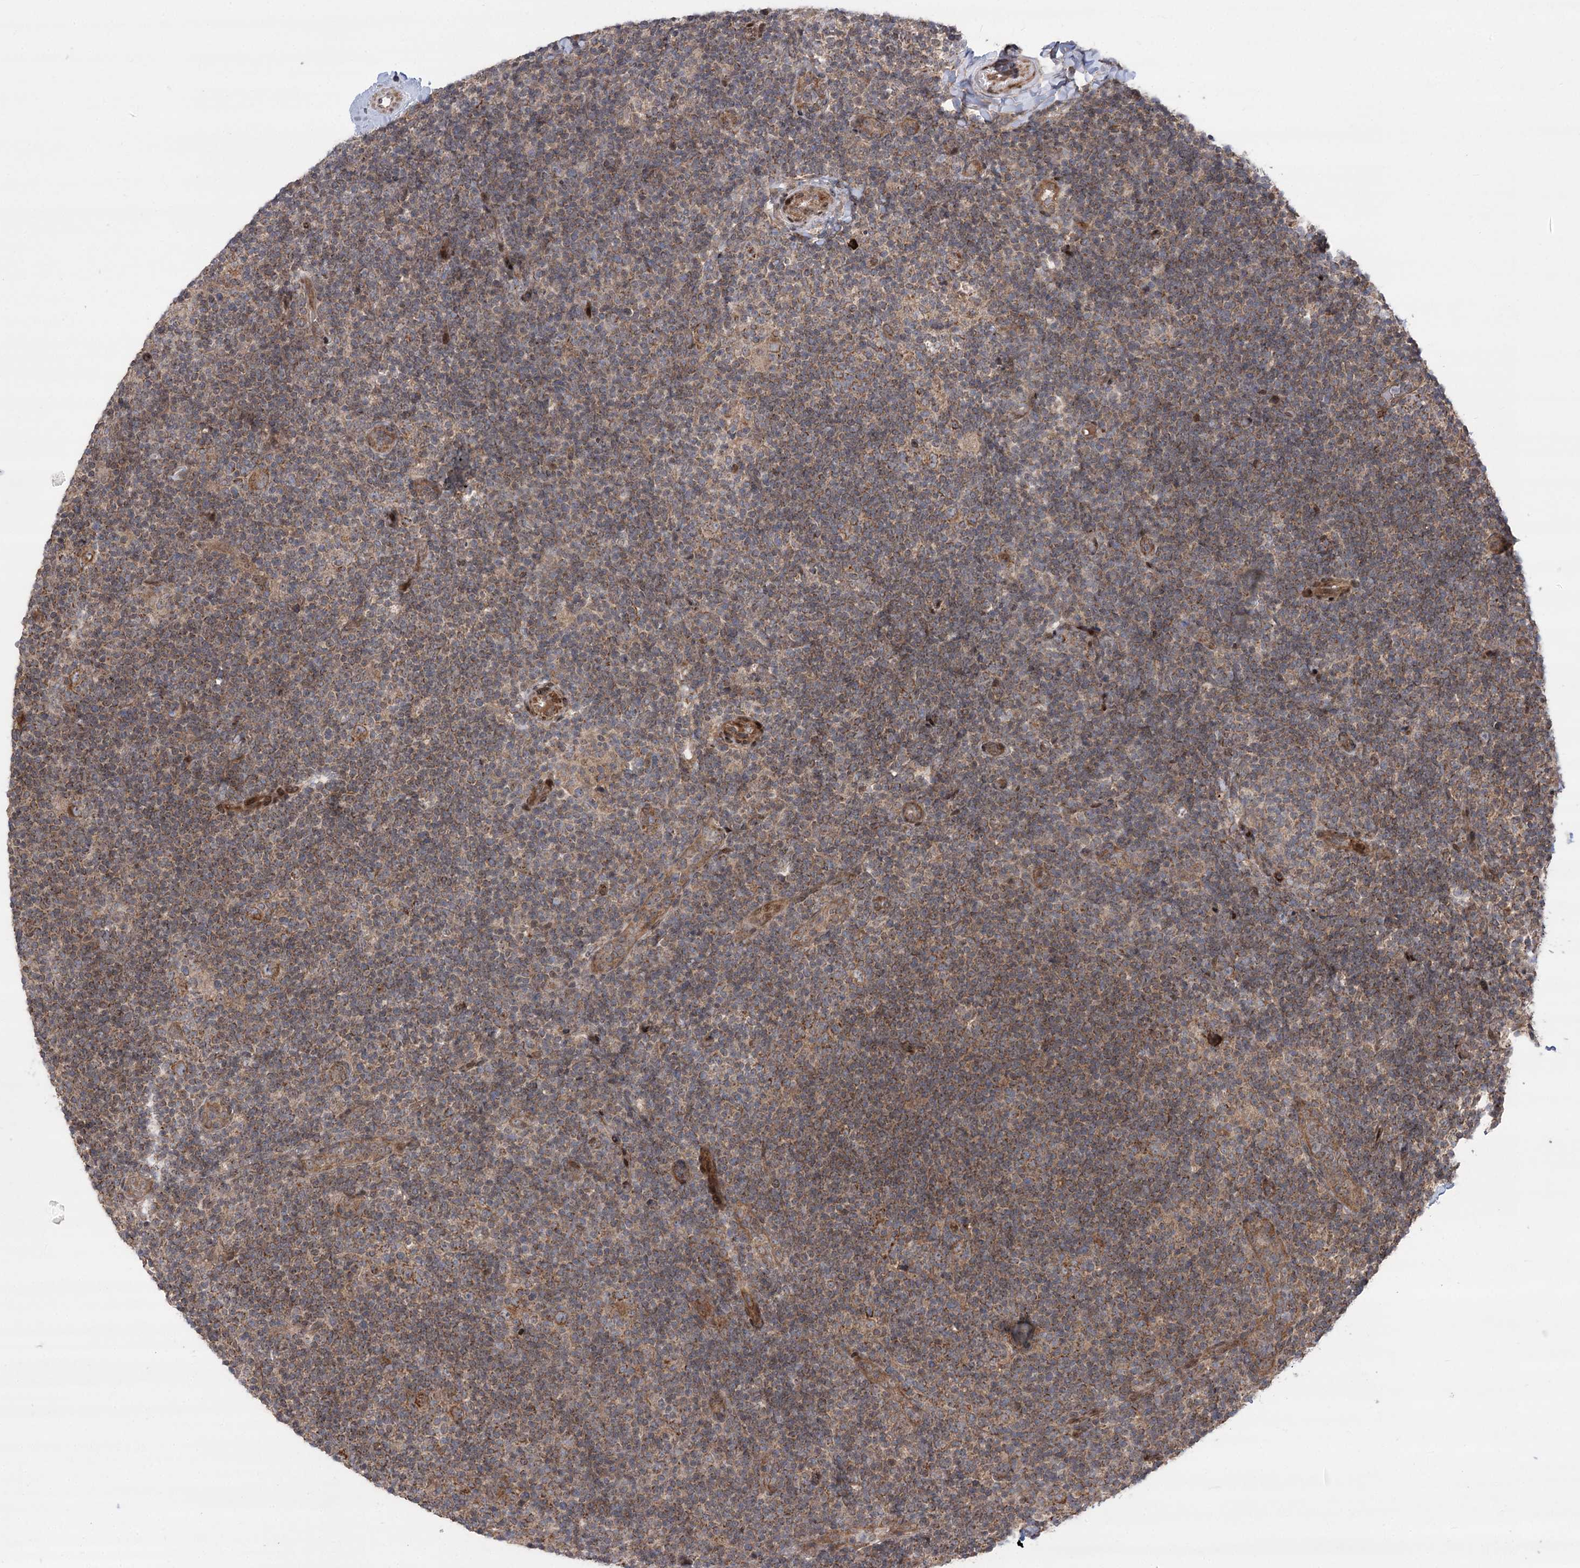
{"staining": {"intensity": "moderate", "quantity": ">75%", "location": "cytoplasmic/membranous"}, "tissue": "lymphoma", "cell_type": "Tumor cells", "image_type": "cancer", "snomed": [{"axis": "morphology", "description": "Hodgkin's disease, NOS"}, {"axis": "topography", "description": "Lymph node"}], "caption": "Protein expression analysis of human lymphoma reveals moderate cytoplasmic/membranous expression in approximately >75% of tumor cells.", "gene": "TENM2", "patient": {"sex": "female", "age": 57}}